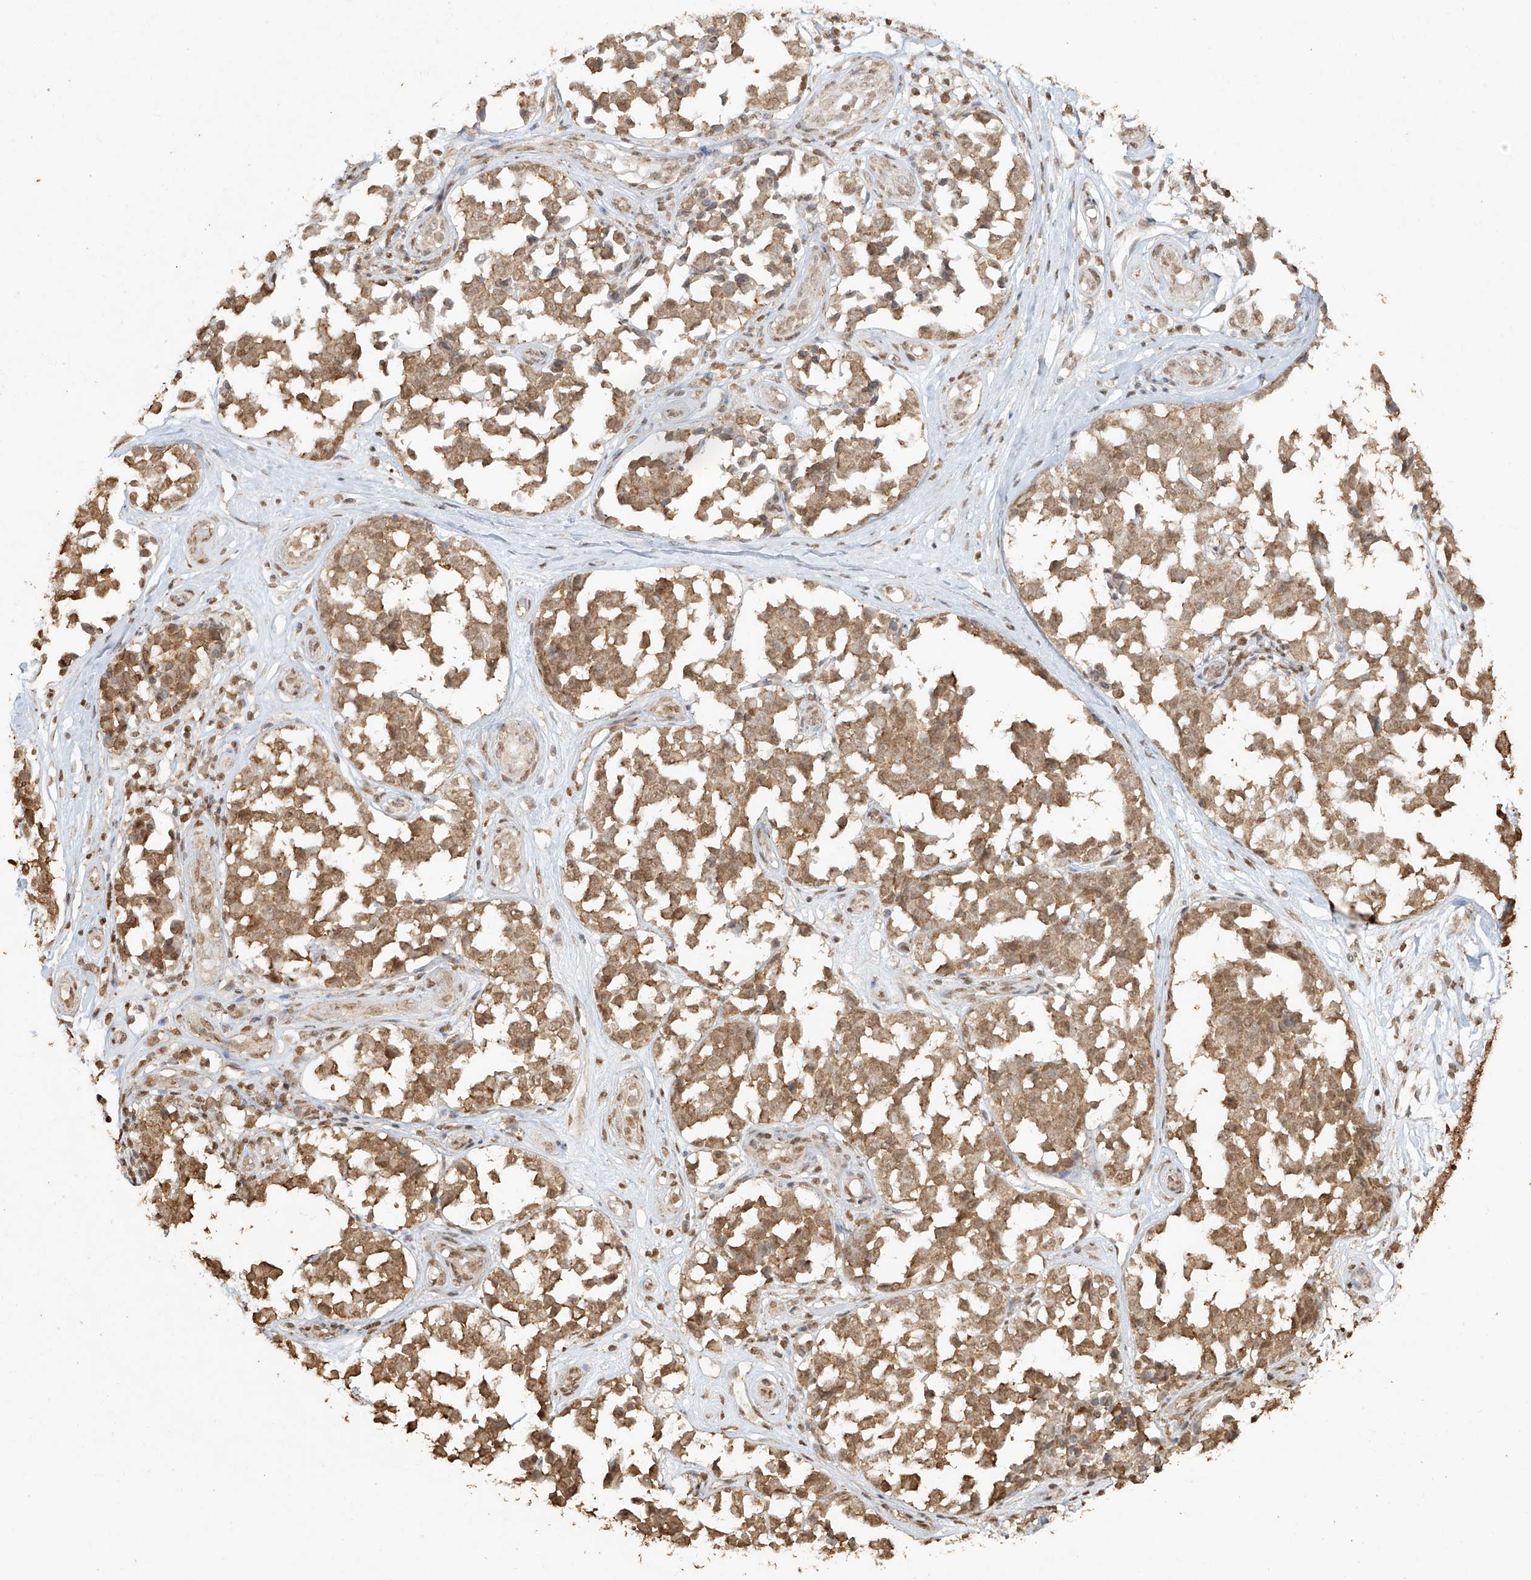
{"staining": {"intensity": "moderate", "quantity": ">75%", "location": "cytoplasmic/membranous,nuclear"}, "tissue": "melanoma", "cell_type": "Tumor cells", "image_type": "cancer", "snomed": [{"axis": "morphology", "description": "Malignant melanoma, NOS"}, {"axis": "topography", "description": "Skin"}], "caption": "Human malignant melanoma stained with a brown dye exhibits moderate cytoplasmic/membranous and nuclear positive staining in about >75% of tumor cells.", "gene": "TIGAR", "patient": {"sex": "female", "age": 64}}